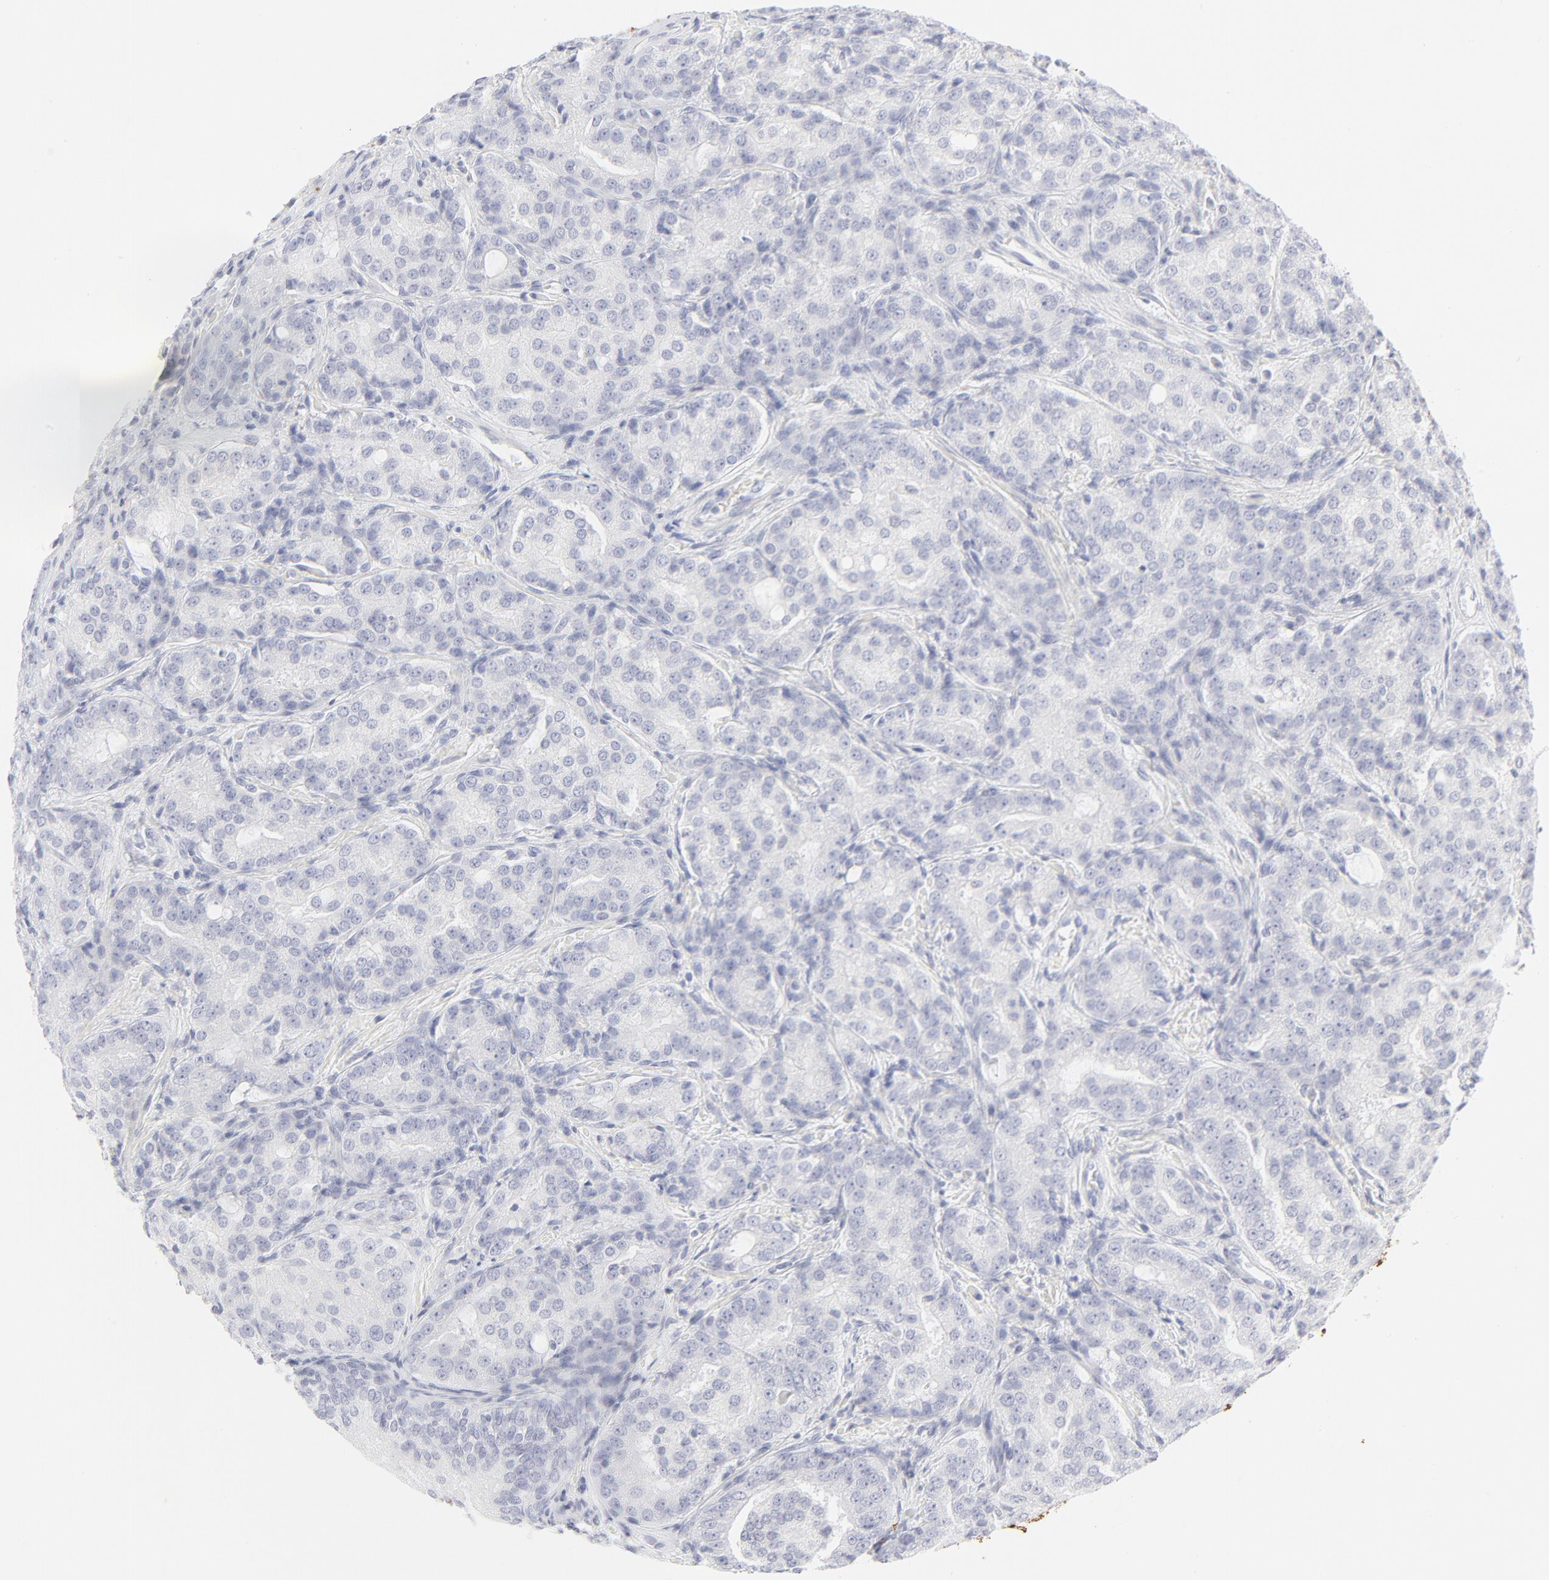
{"staining": {"intensity": "negative", "quantity": "none", "location": "none"}, "tissue": "prostate cancer", "cell_type": "Tumor cells", "image_type": "cancer", "snomed": [{"axis": "morphology", "description": "Adenocarcinoma, High grade"}, {"axis": "topography", "description": "Prostate"}], "caption": "The histopathology image shows no significant expression in tumor cells of prostate adenocarcinoma (high-grade). (DAB (3,3'-diaminobenzidine) immunohistochemistry (IHC) visualized using brightfield microscopy, high magnification).", "gene": "CCR7", "patient": {"sex": "male", "age": 72}}